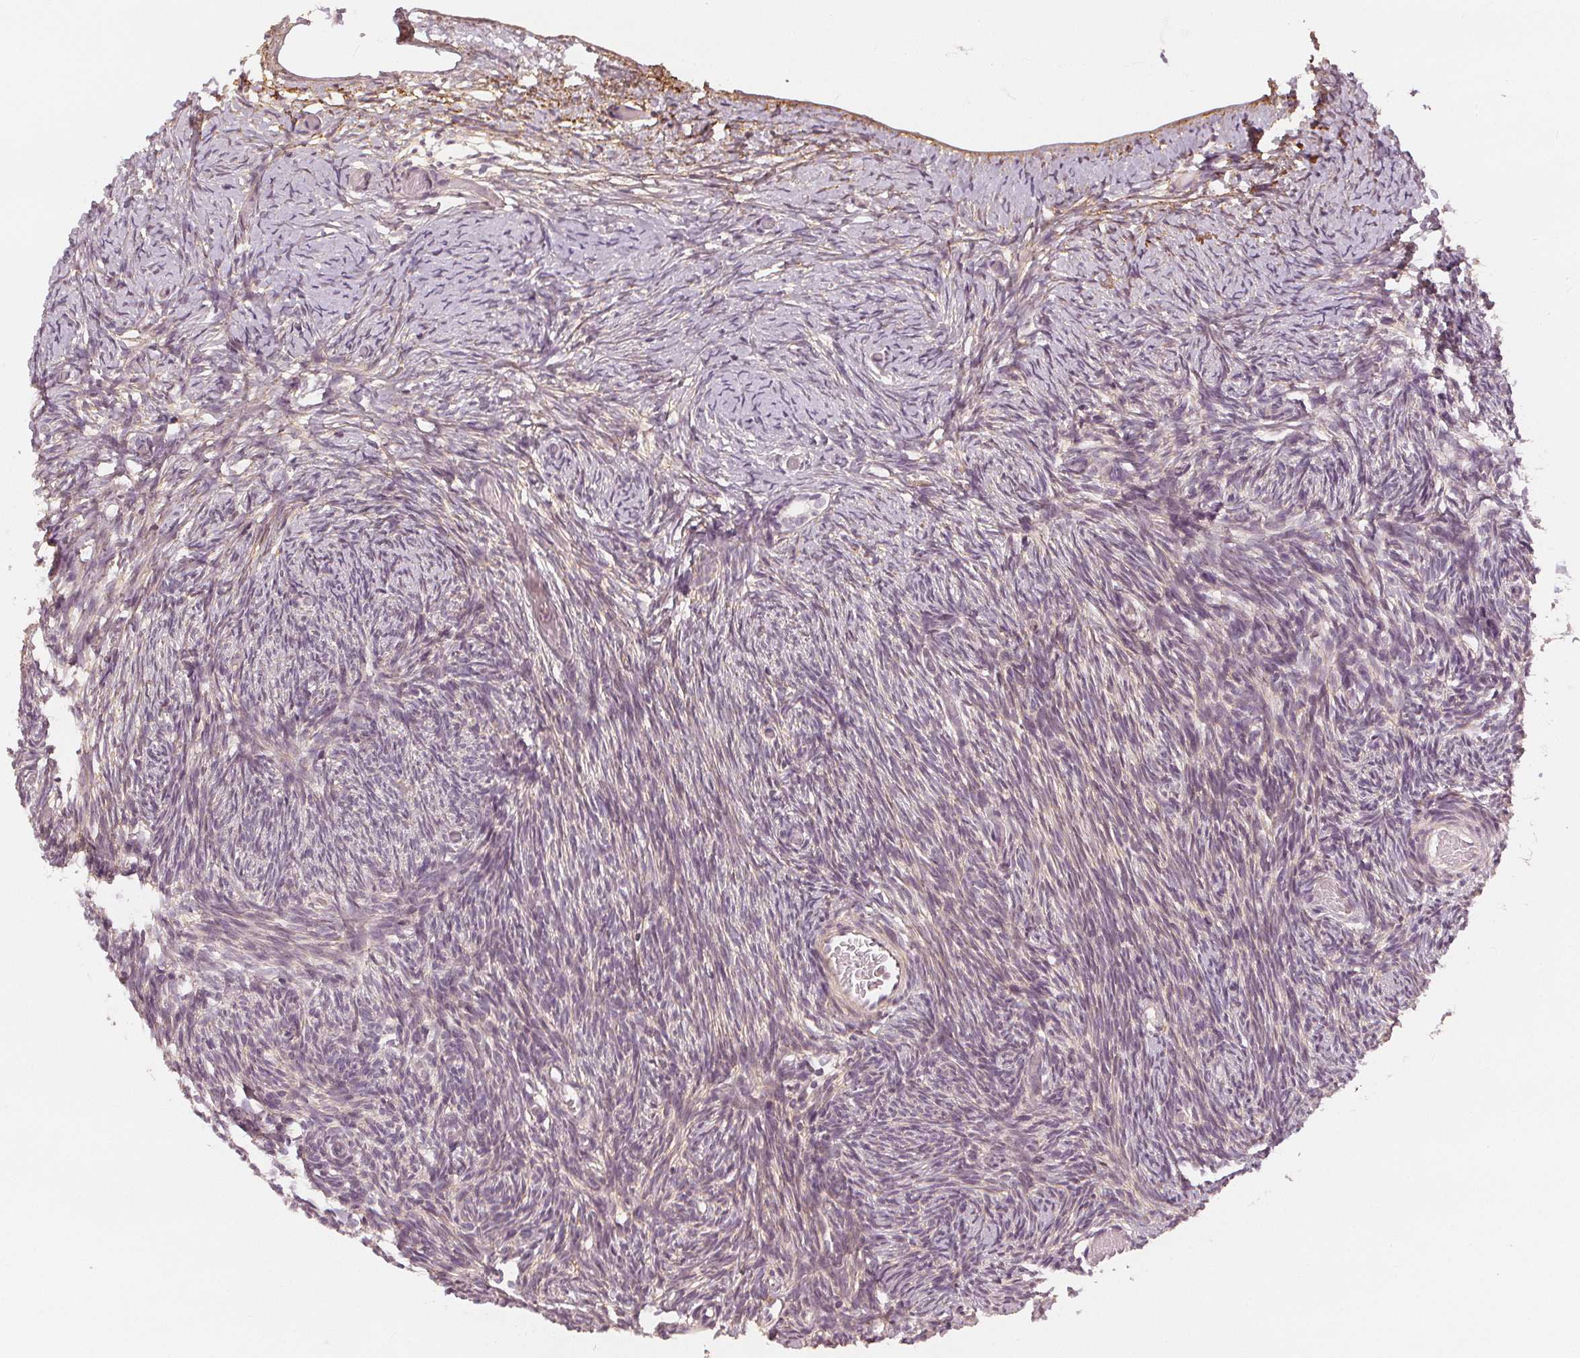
{"staining": {"intensity": "weak", "quantity": "<25%", "location": "cytoplasmic/membranous"}, "tissue": "ovary", "cell_type": "Ovarian stroma cells", "image_type": "normal", "snomed": [{"axis": "morphology", "description": "Normal tissue, NOS"}, {"axis": "topography", "description": "Ovary"}], "caption": "Histopathology image shows no significant protein expression in ovarian stroma cells of benign ovary.", "gene": "SLC34A1", "patient": {"sex": "female", "age": 39}}